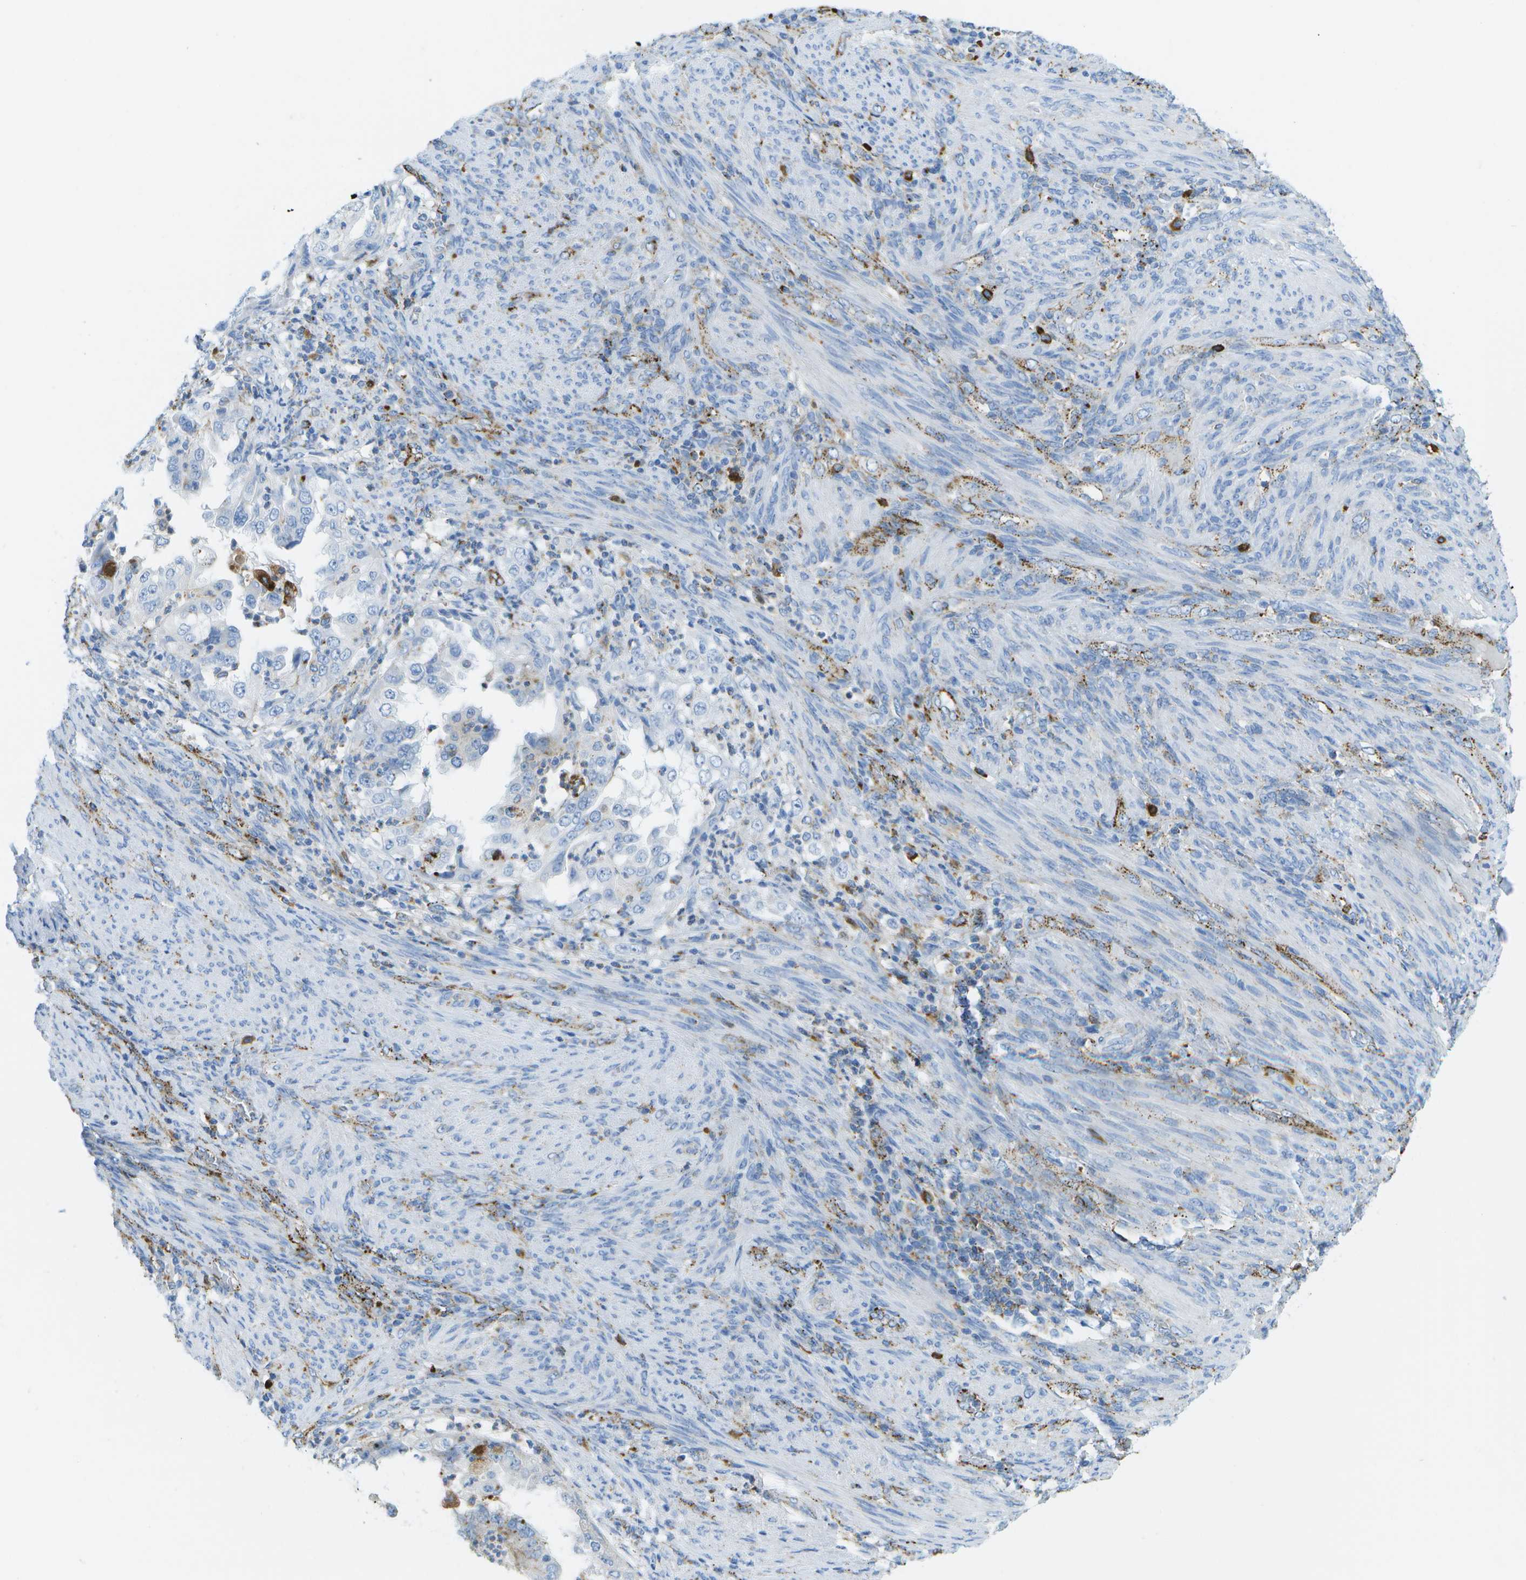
{"staining": {"intensity": "negative", "quantity": "none", "location": "none"}, "tissue": "endometrial cancer", "cell_type": "Tumor cells", "image_type": "cancer", "snomed": [{"axis": "morphology", "description": "Adenocarcinoma, NOS"}, {"axis": "topography", "description": "Endometrium"}], "caption": "DAB (3,3'-diaminobenzidine) immunohistochemical staining of endometrial cancer exhibits no significant expression in tumor cells. (Stains: DAB (3,3'-diaminobenzidine) immunohistochemistry with hematoxylin counter stain, Microscopy: brightfield microscopy at high magnification).", "gene": "PRCP", "patient": {"sex": "female", "age": 85}}